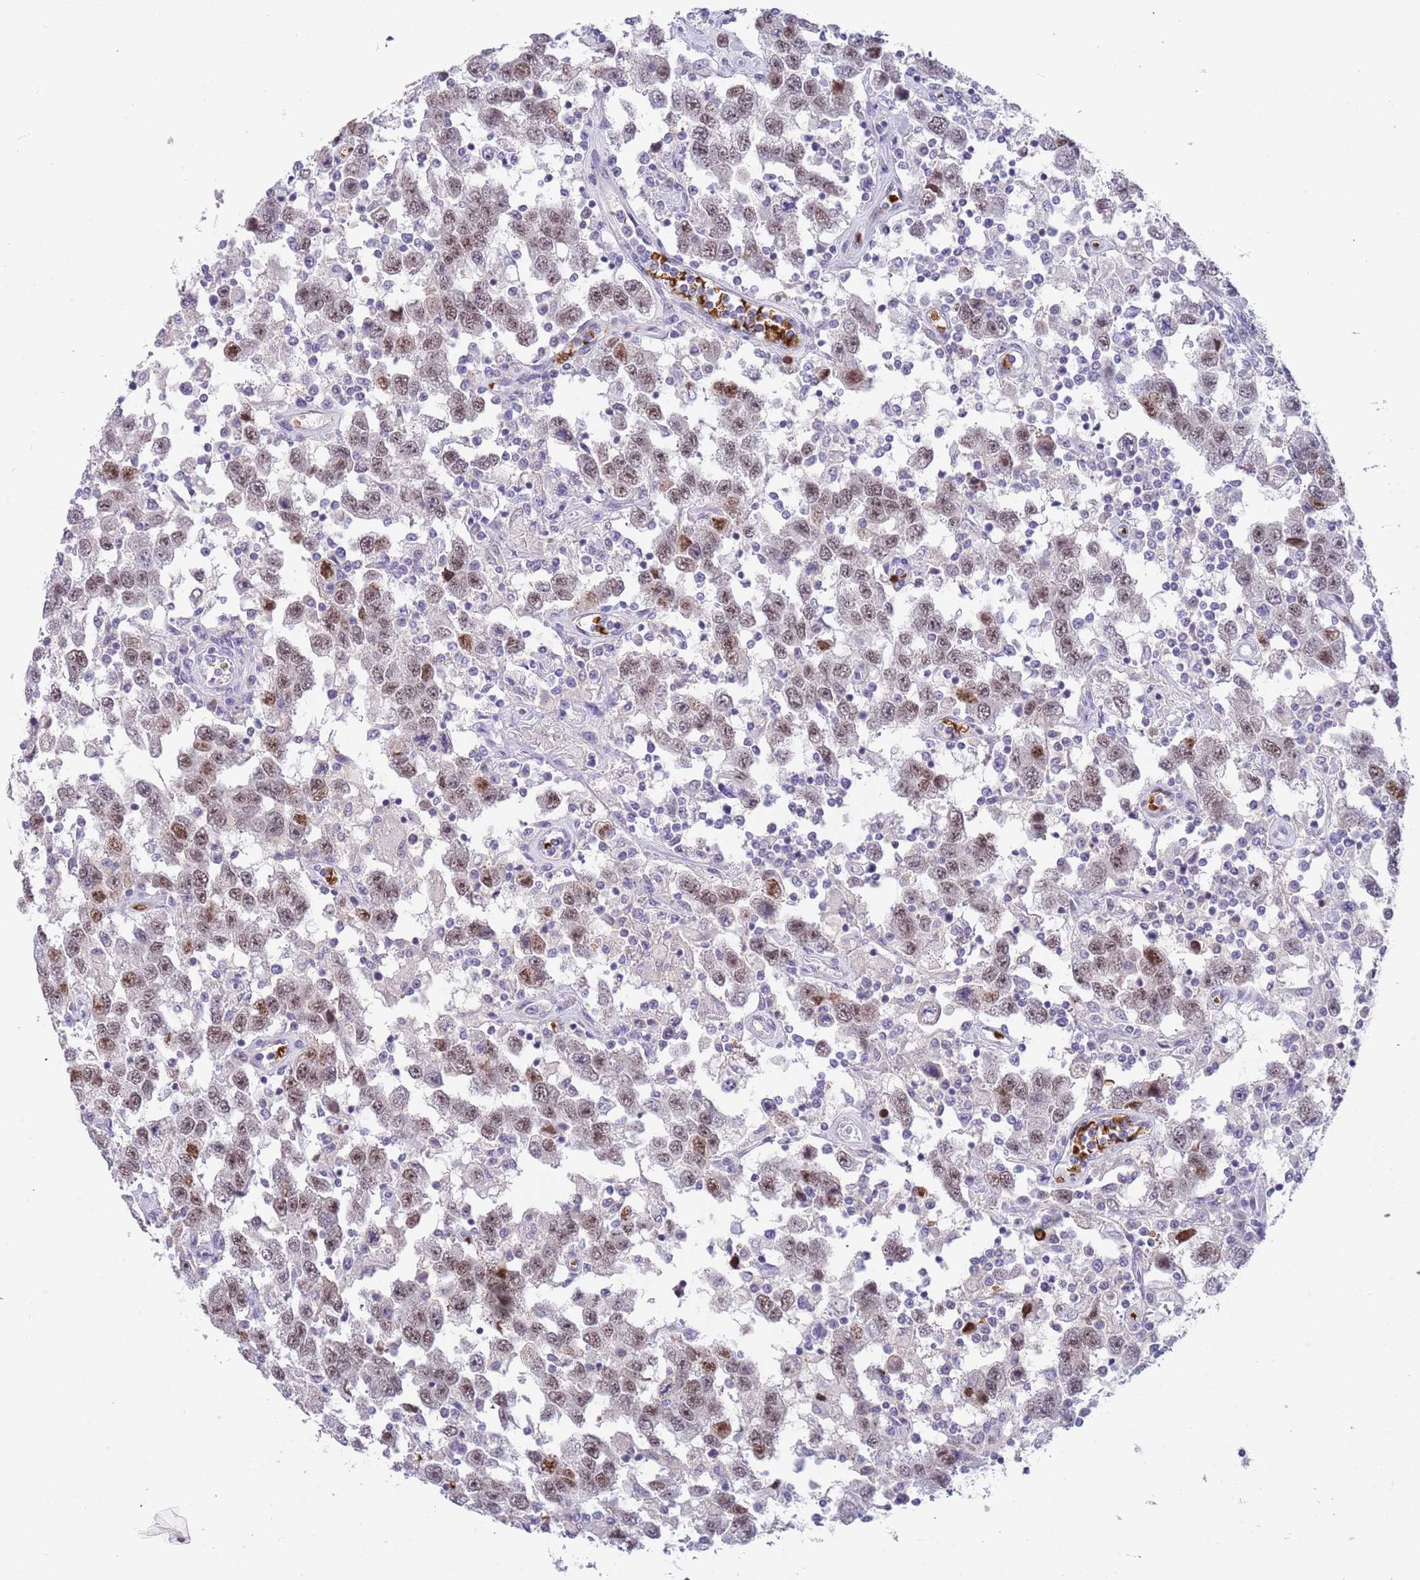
{"staining": {"intensity": "weak", "quantity": ">75%", "location": "nuclear"}, "tissue": "testis cancer", "cell_type": "Tumor cells", "image_type": "cancer", "snomed": [{"axis": "morphology", "description": "Seminoma, NOS"}, {"axis": "topography", "description": "Testis"}], "caption": "Immunohistochemical staining of human testis seminoma reveals weak nuclear protein positivity in about >75% of tumor cells. (DAB (3,3'-diaminobenzidine) IHC, brown staining for protein, blue staining for nuclei).", "gene": "LYPD6B", "patient": {"sex": "male", "age": 41}}